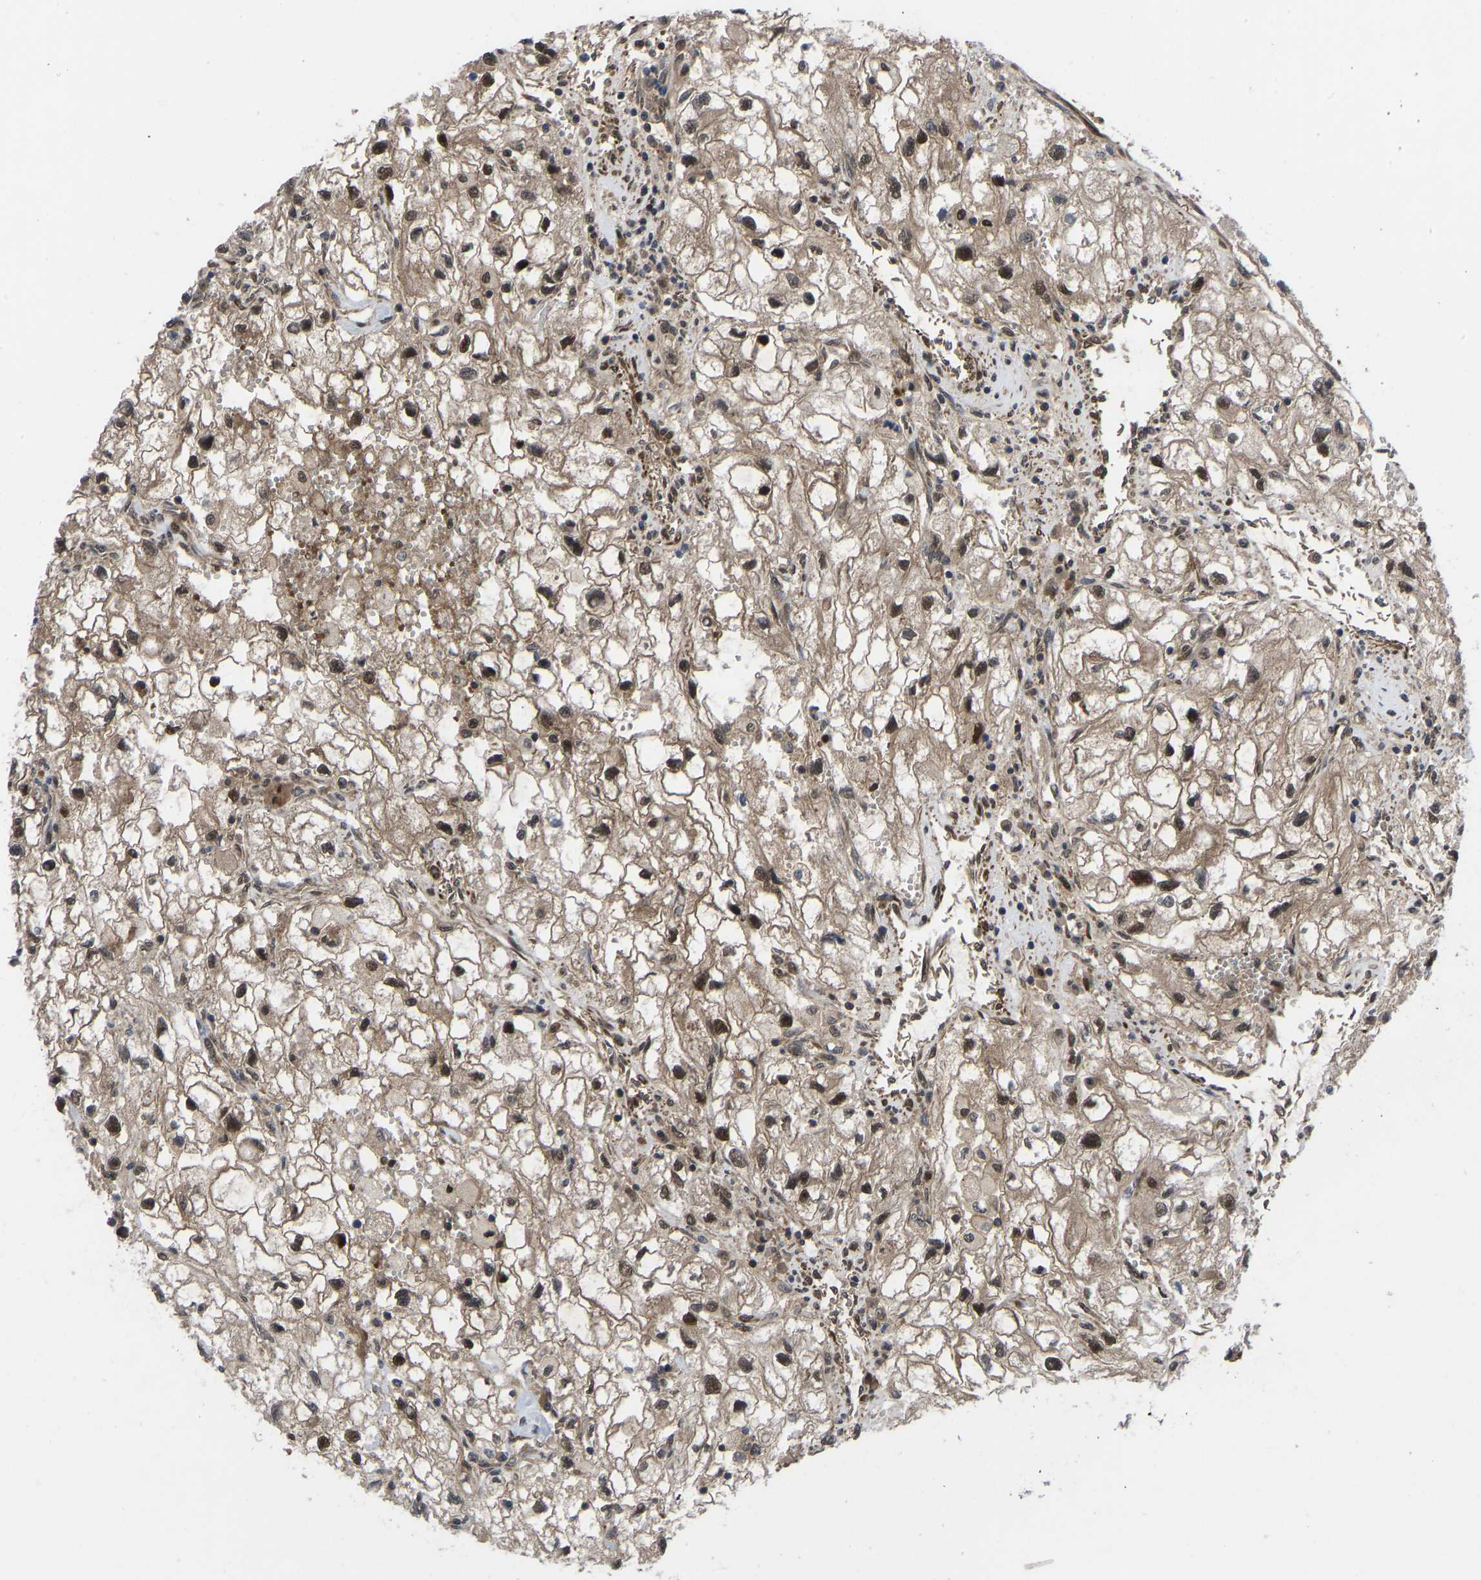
{"staining": {"intensity": "moderate", "quantity": ">75%", "location": "cytoplasmic/membranous,nuclear"}, "tissue": "renal cancer", "cell_type": "Tumor cells", "image_type": "cancer", "snomed": [{"axis": "morphology", "description": "Adenocarcinoma, NOS"}, {"axis": "topography", "description": "Kidney"}], "caption": "A medium amount of moderate cytoplasmic/membranous and nuclear positivity is seen in approximately >75% of tumor cells in adenocarcinoma (renal) tissue.", "gene": "CYP7B1", "patient": {"sex": "female", "age": 70}}